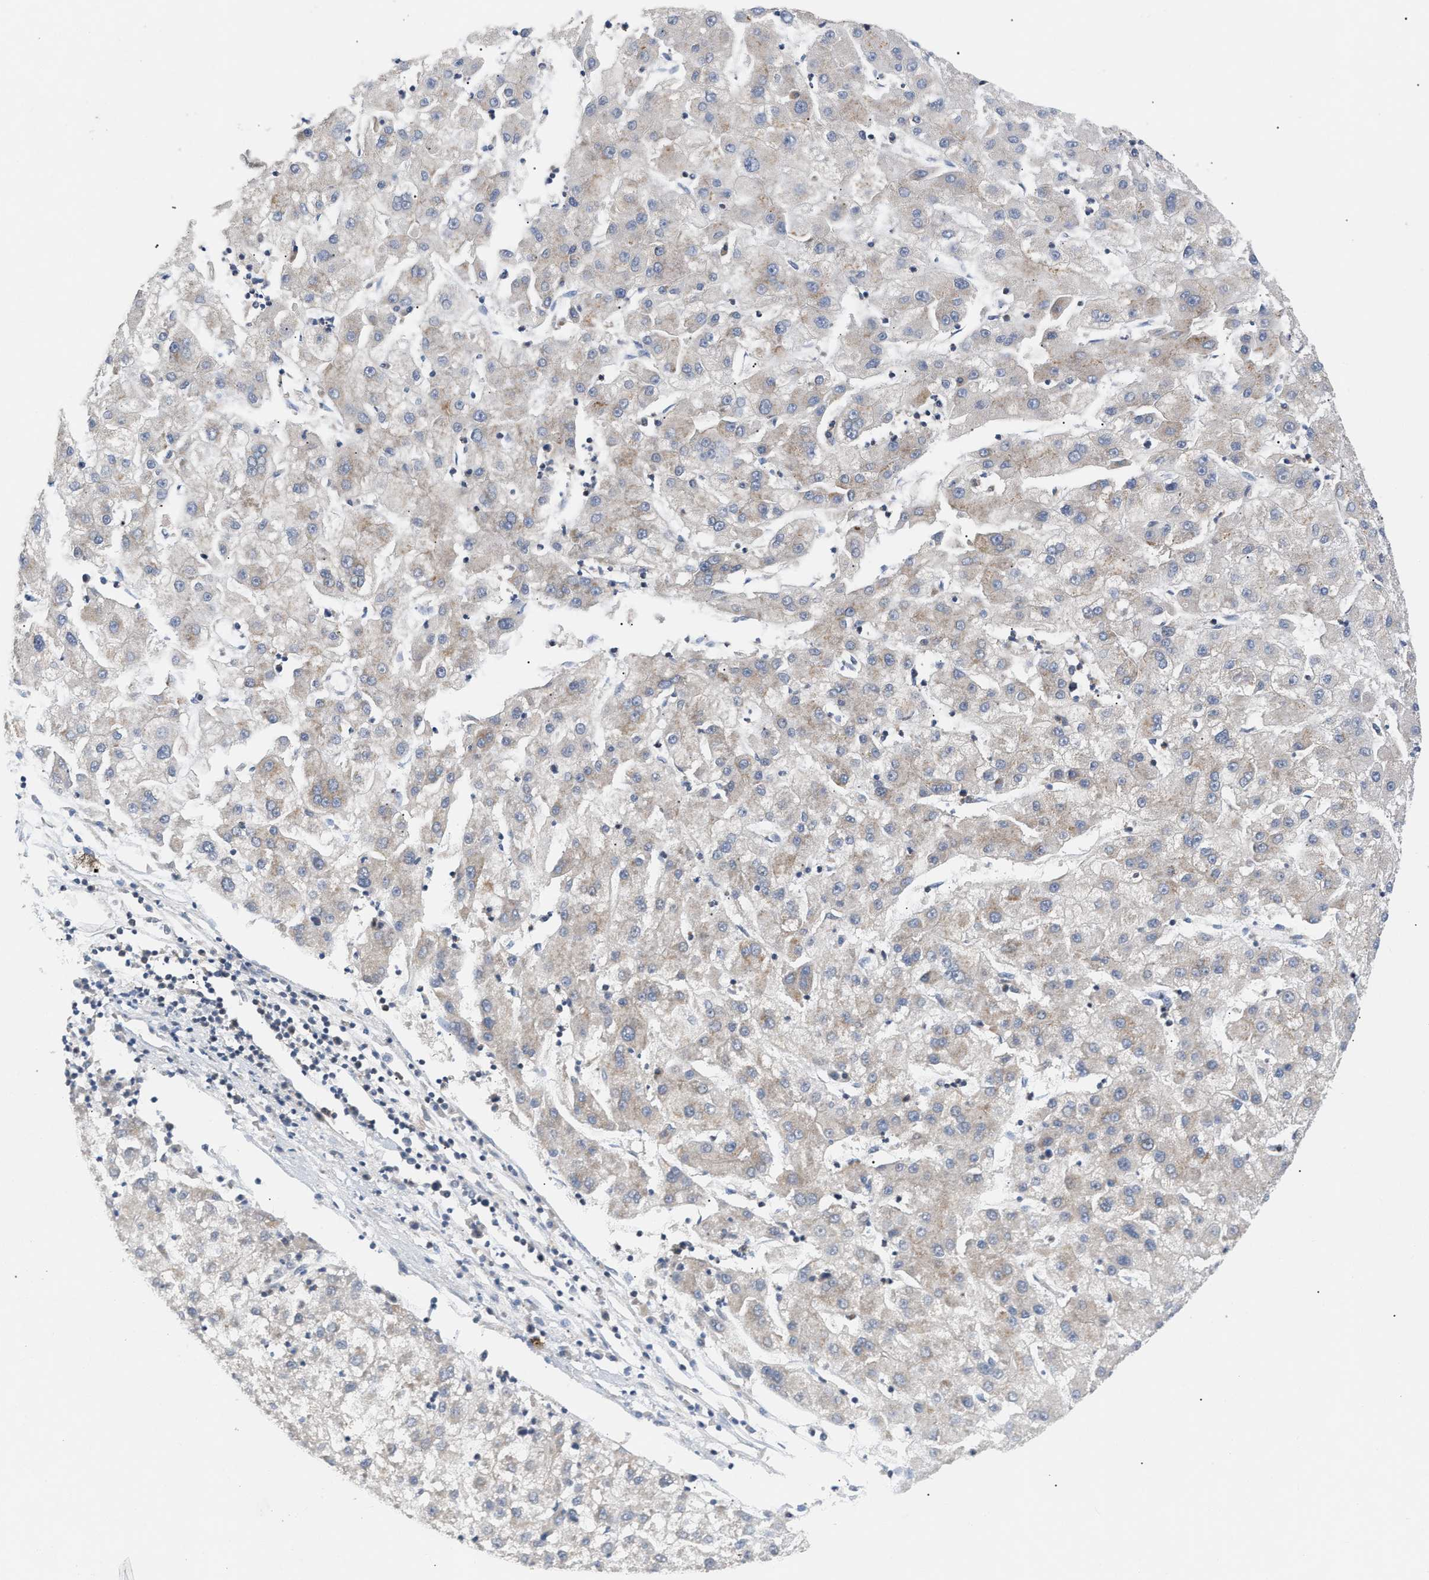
{"staining": {"intensity": "weak", "quantity": "25%-75%", "location": "cytoplasmic/membranous"}, "tissue": "liver cancer", "cell_type": "Tumor cells", "image_type": "cancer", "snomed": [{"axis": "morphology", "description": "Carcinoma, Hepatocellular, NOS"}, {"axis": "topography", "description": "Liver"}], "caption": "Human liver cancer stained with a protein marker displays weak staining in tumor cells.", "gene": "DBNL", "patient": {"sex": "male", "age": 72}}